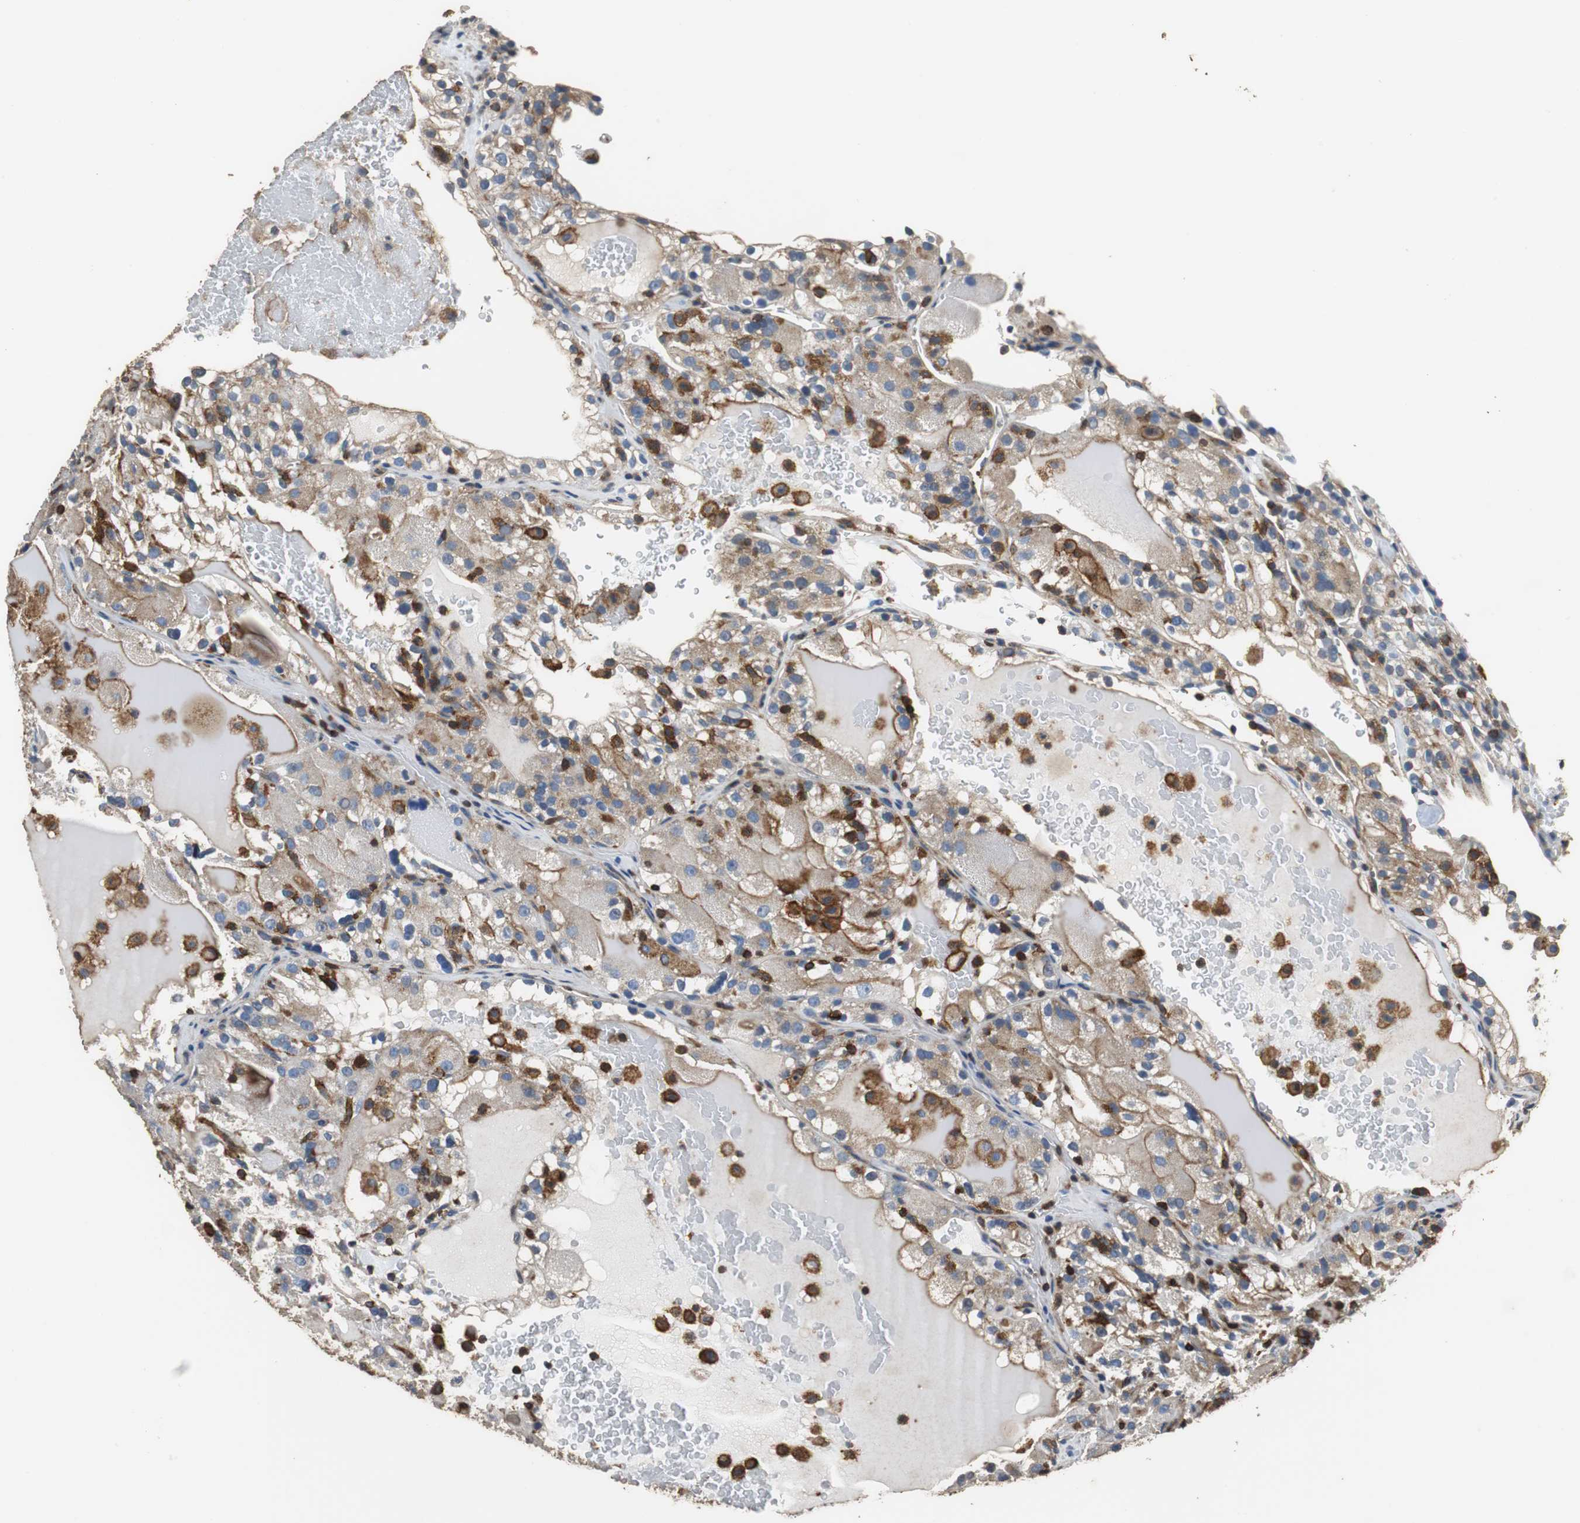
{"staining": {"intensity": "weak", "quantity": "25%-75%", "location": "cytoplasmic/membranous"}, "tissue": "renal cancer", "cell_type": "Tumor cells", "image_type": "cancer", "snomed": [{"axis": "morphology", "description": "Normal tissue, NOS"}, {"axis": "morphology", "description": "Adenocarcinoma, NOS"}, {"axis": "topography", "description": "Kidney"}], "caption": "Weak cytoplasmic/membranous expression for a protein is present in about 25%-75% of tumor cells of renal cancer using IHC.", "gene": "PRKRA", "patient": {"sex": "male", "age": 61}}